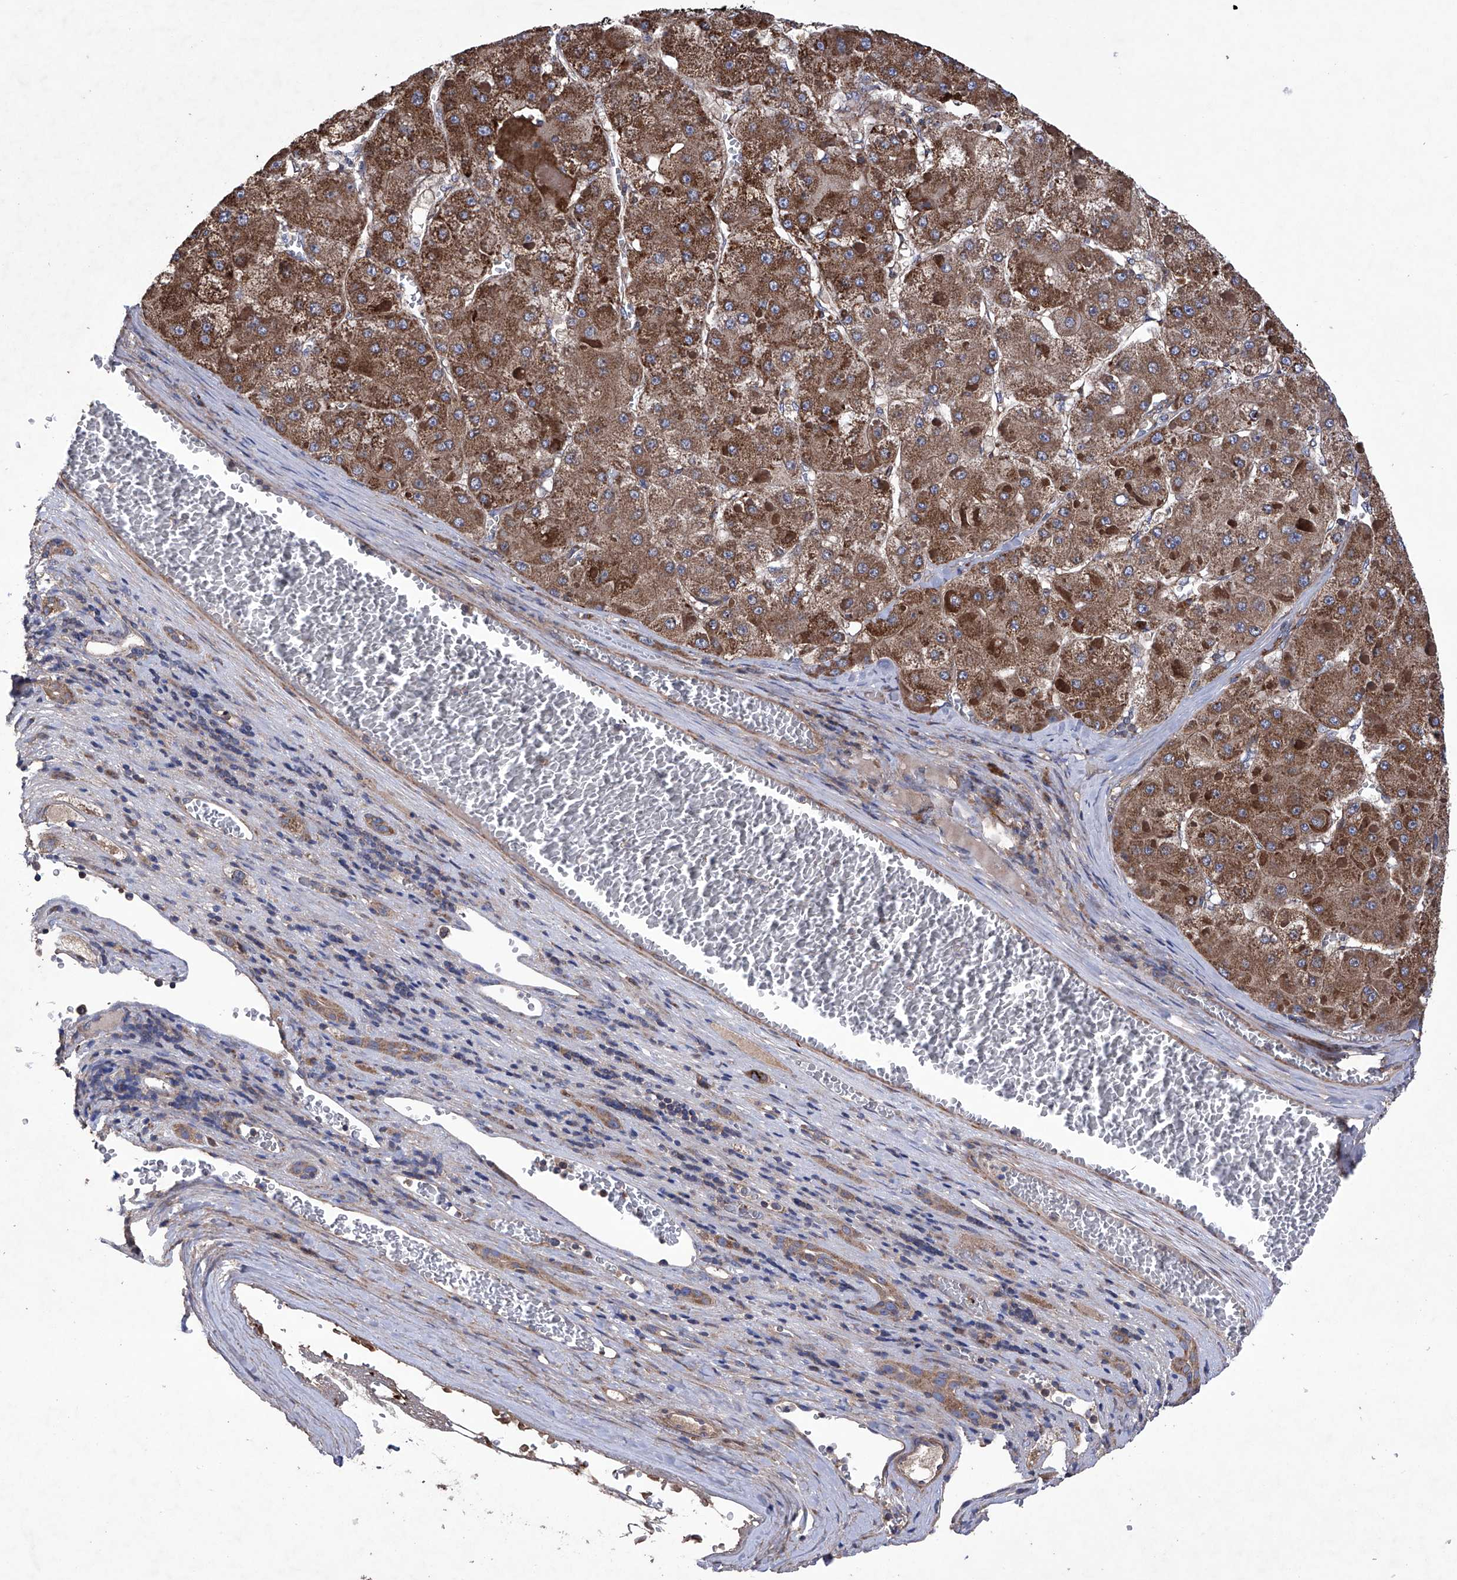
{"staining": {"intensity": "strong", "quantity": ">75%", "location": "cytoplasmic/membranous"}, "tissue": "liver cancer", "cell_type": "Tumor cells", "image_type": "cancer", "snomed": [{"axis": "morphology", "description": "Carcinoma, Hepatocellular, NOS"}, {"axis": "topography", "description": "Liver"}], "caption": "Strong cytoplasmic/membranous expression is identified in about >75% of tumor cells in hepatocellular carcinoma (liver).", "gene": "EFCAB2", "patient": {"sex": "female", "age": 73}}